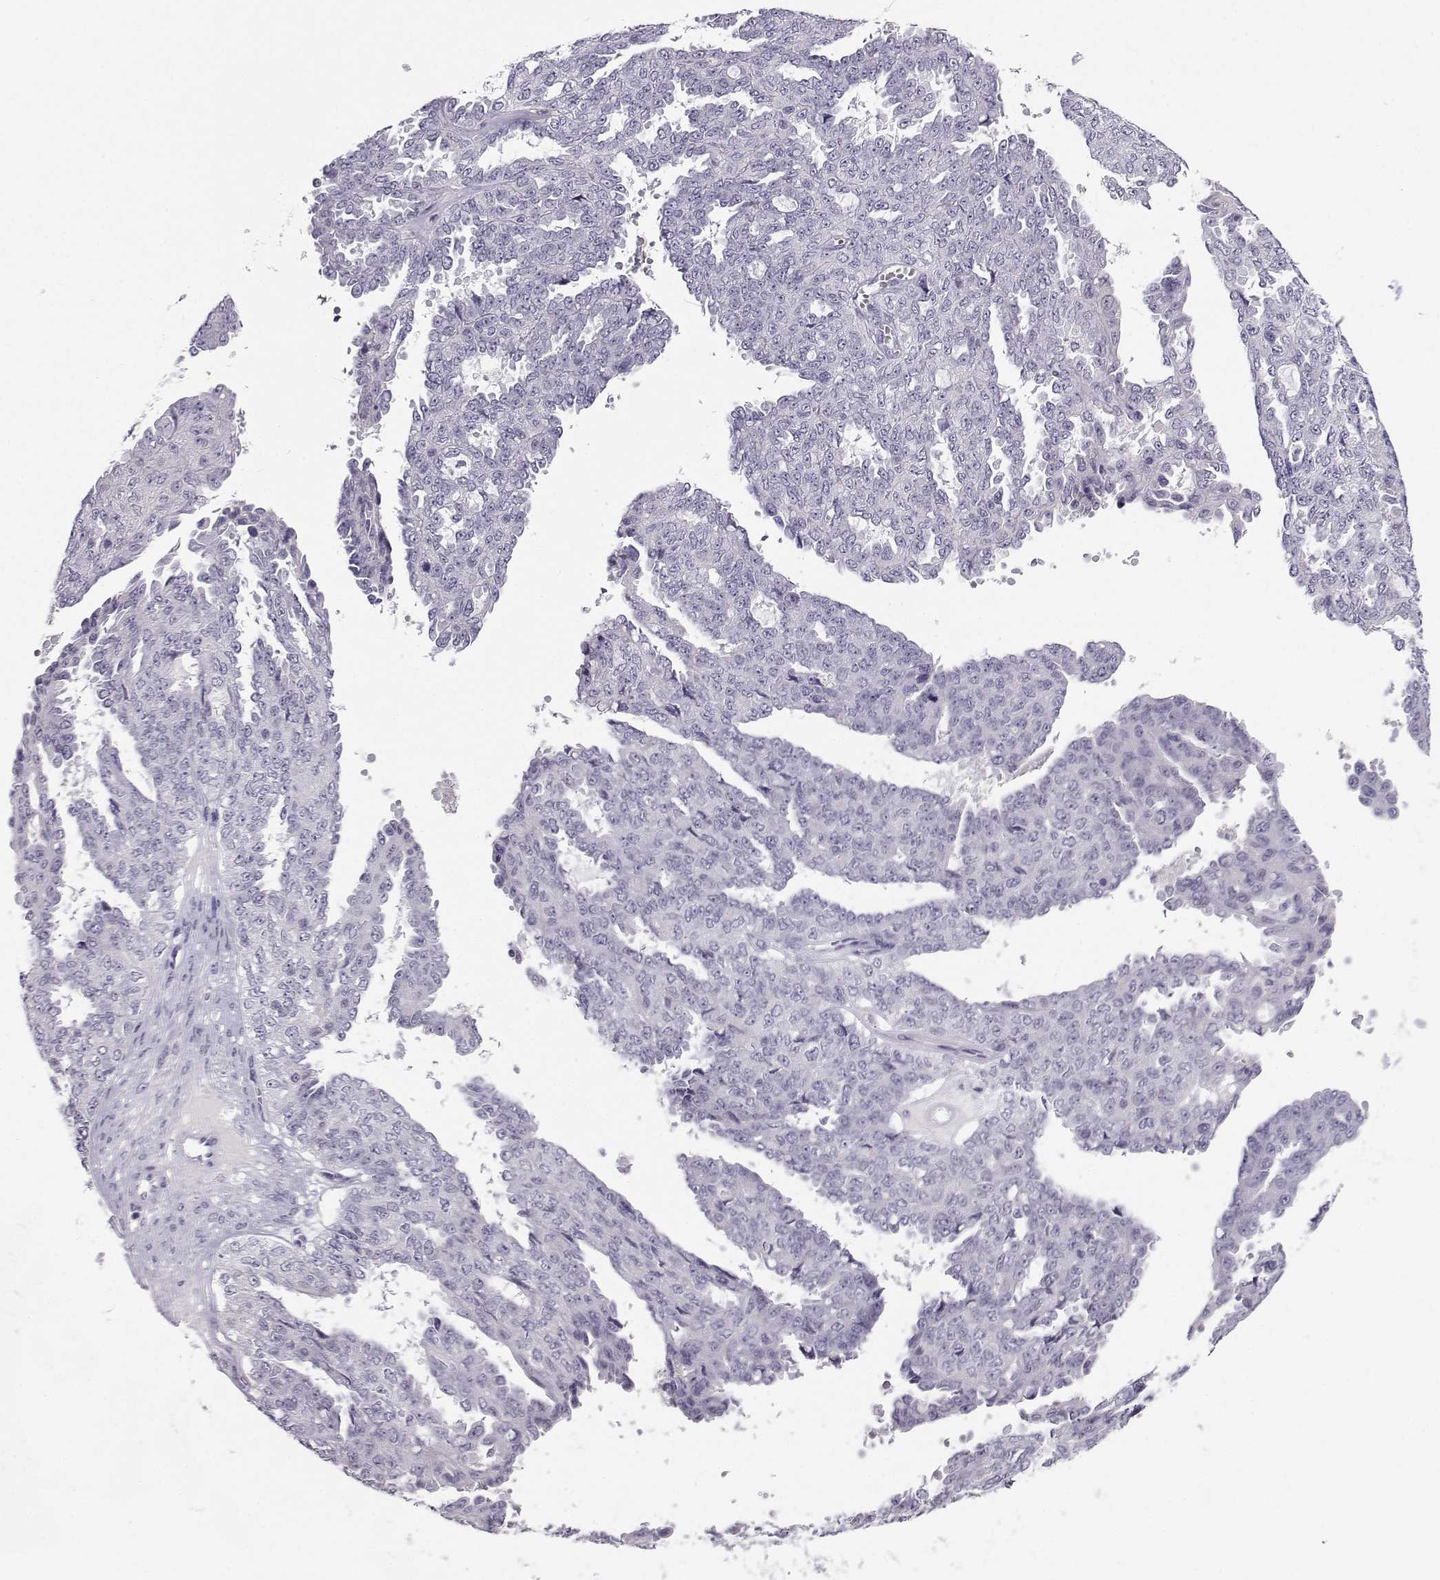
{"staining": {"intensity": "negative", "quantity": "none", "location": "none"}, "tissue": "ovarian cancer", "cell_type": "Tumor cells", "image_type": "cancer", "snomed": [{"axis": "morphology", "description": "Cystadenocarcinoma, serous, NOS"}, {"axis": "topography", "description": "Ovary"}], "caption": "Protein analysis of serous cystadenocarcinoma (ovarian) shows no significant staining in tumor cells.", "gene": "MROH7", "patient": {"sex": "female", "age": 71}}